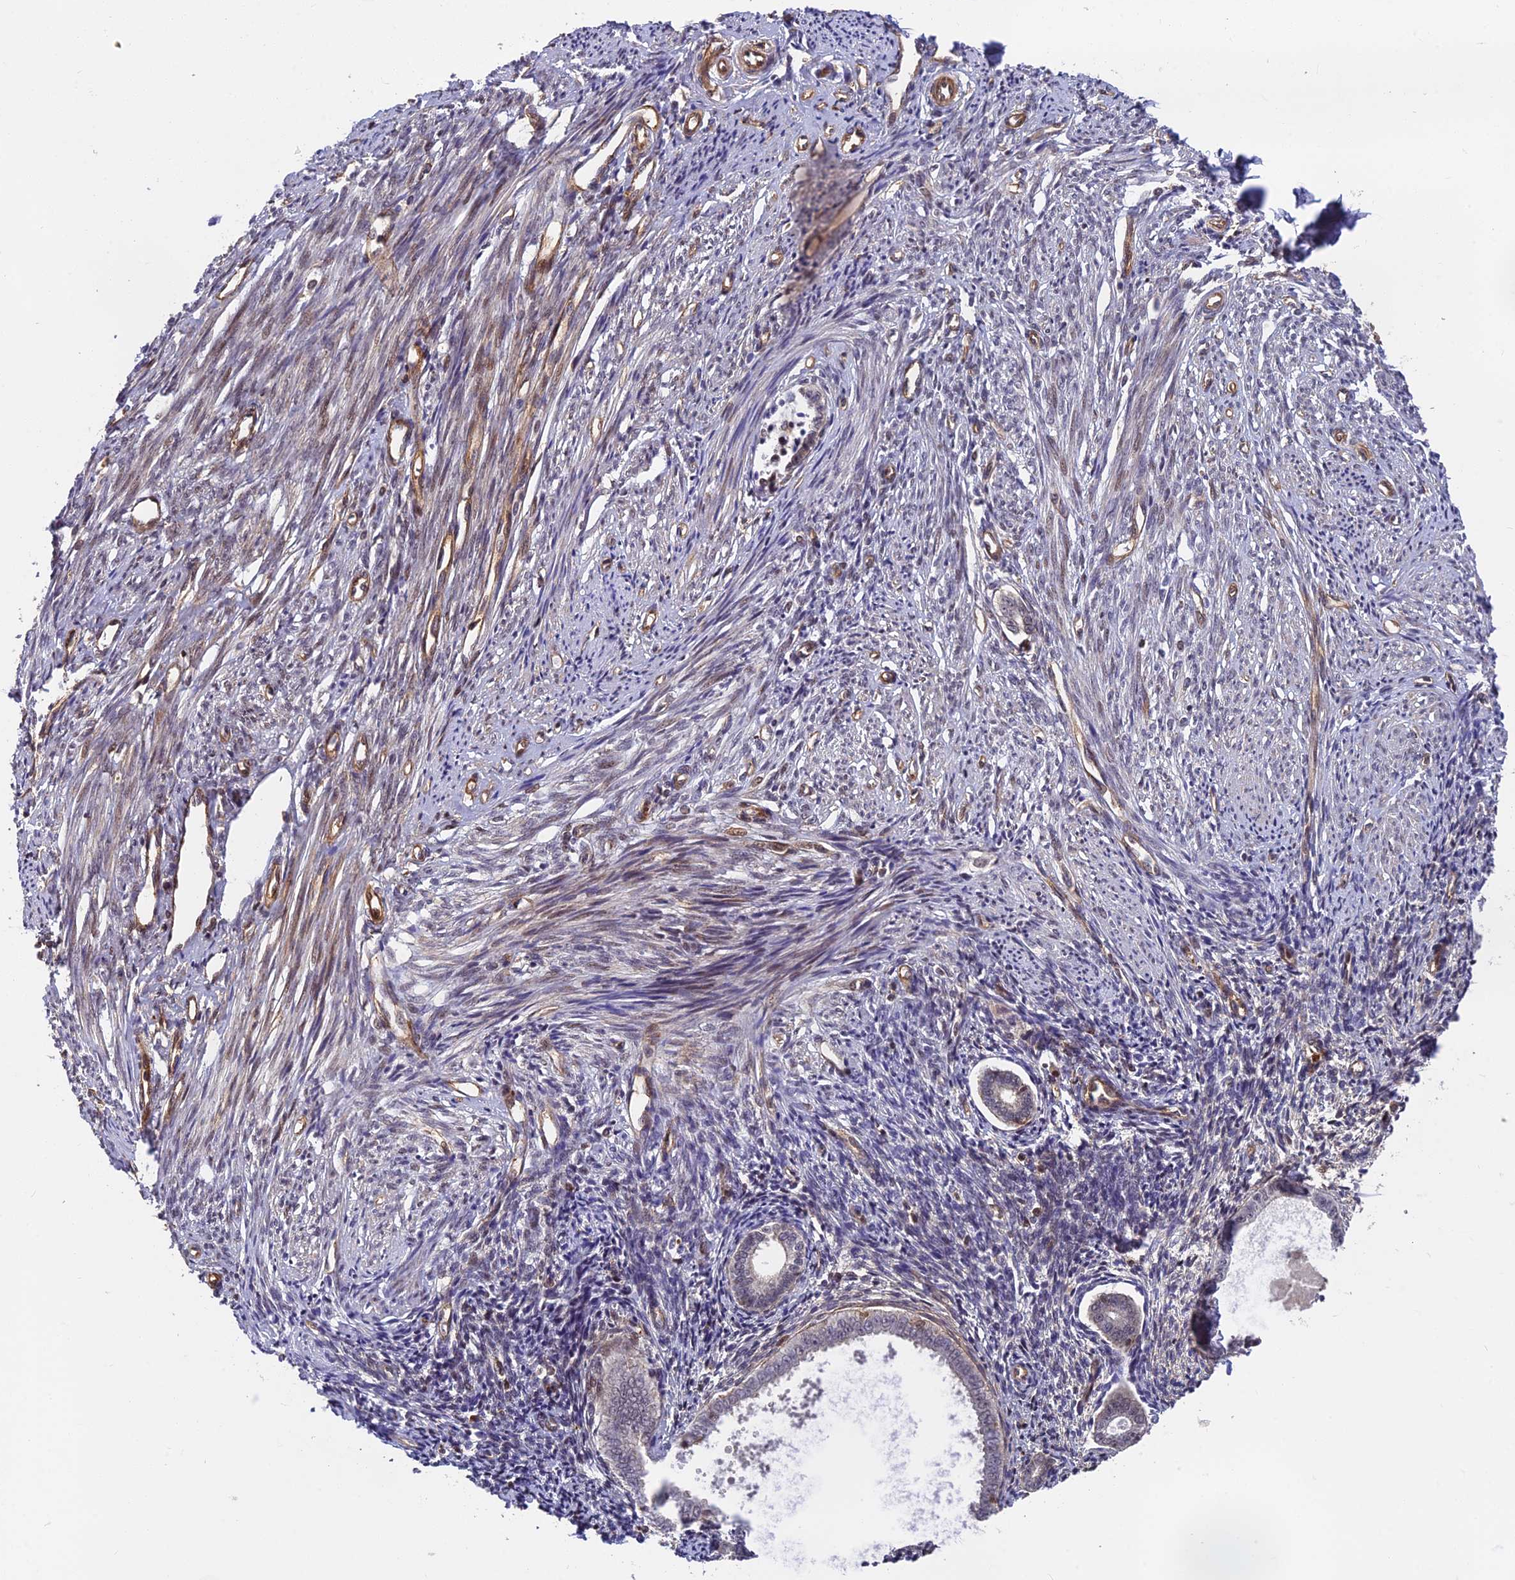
{"staining": {"intensity": "moderate", "quantity": "25%-75%", "location": "cytoplasmic/membranous"}, "tissue": "endometrium", "cell_type": "Cells in endometrial stroma", "image_type": "normal", "snomed": [{"axis": "morphology", "description": "Normal tissue, NOS"}, {"axis": "topography", "description": "Endometrium"}], "caption": "A micrograph of endometrium stained for a protein demonstrates moderate cytoplasmic/membranous brown staining in cells in endometrial stroma.", "gene": "OSBPL1A", "patient": {"sex": "female", "age": 56}}